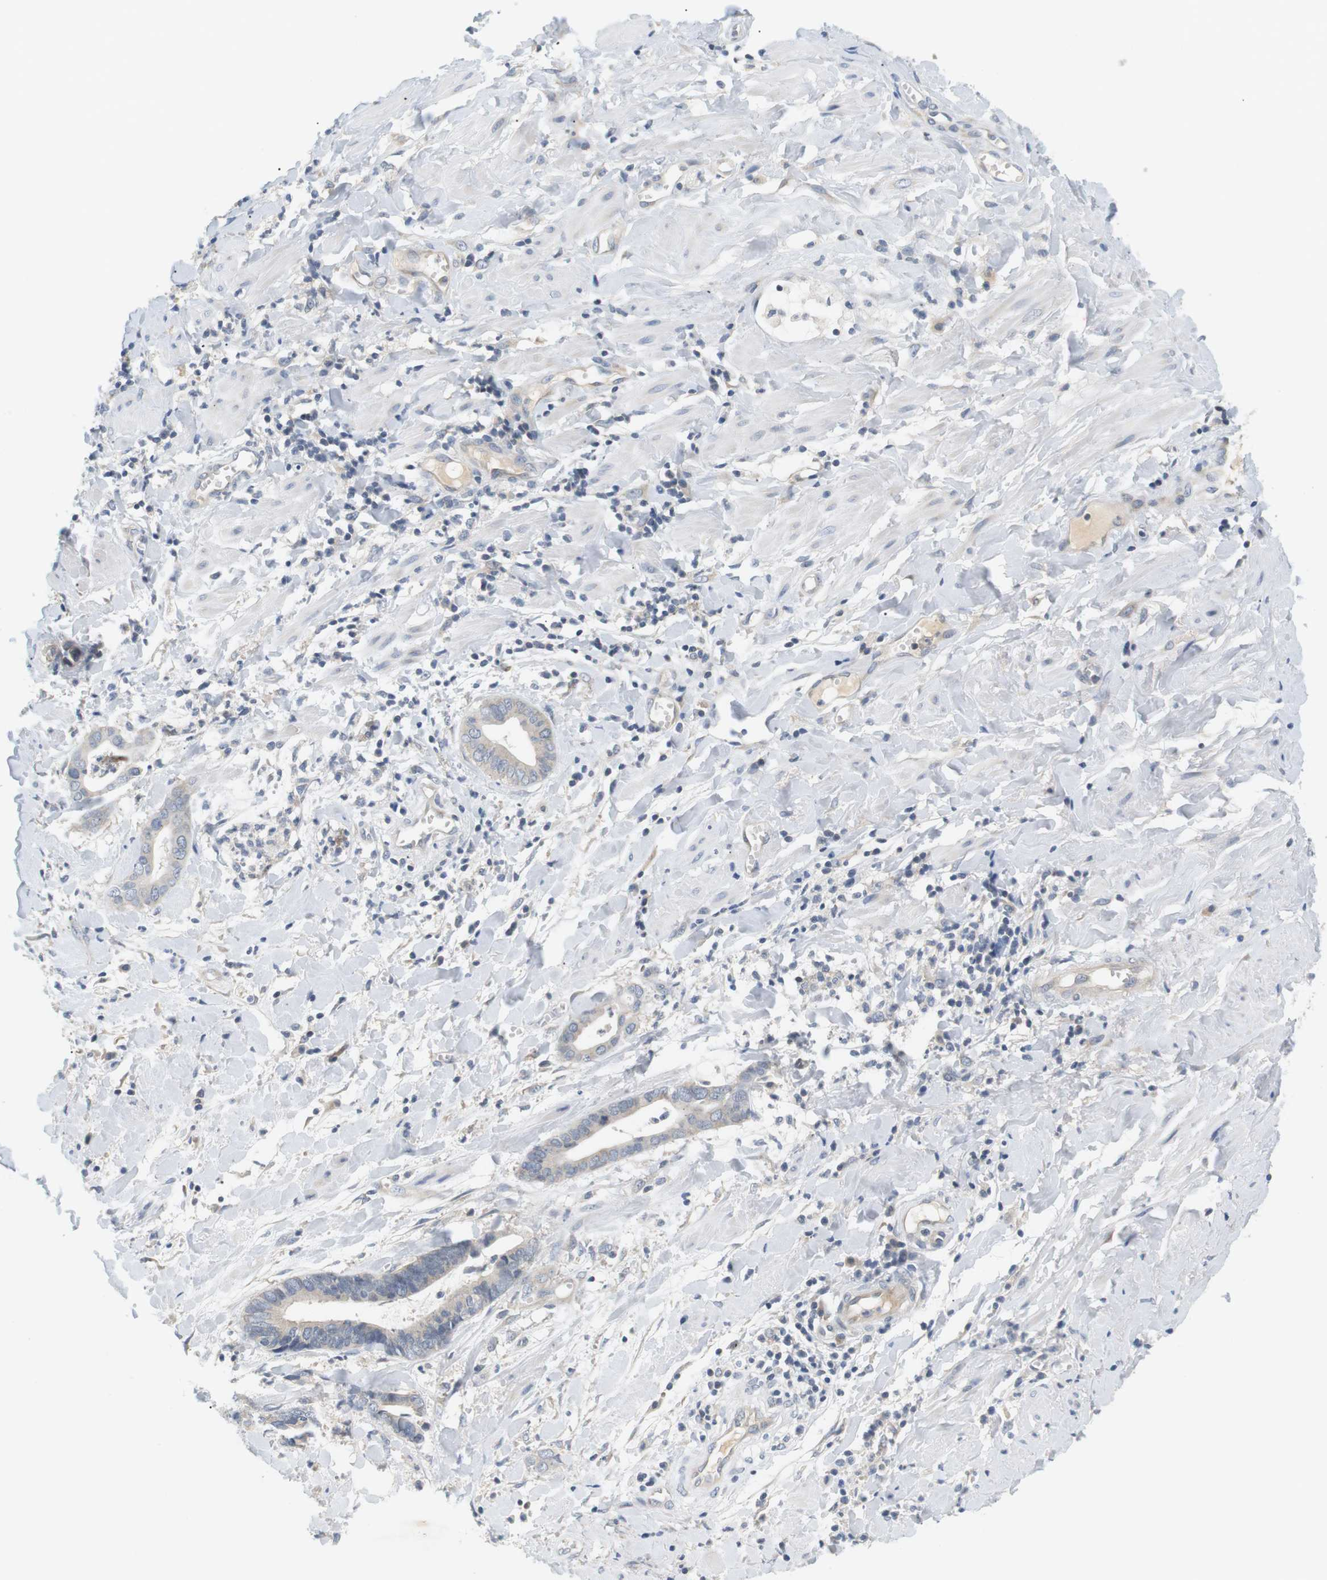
{"staining": {"intensity": "negative", "quantity": "none", "location": "none"}, "tissue": "cervical cancer", "cell_type": "Tumor cells", "image_type": "cancer", "snomed": [{"axis": "morphology", "description": "Adenocarcinoma, NOS"}, {"axis": "topography", "description": "Cervix"}], "caption": "Photomicrograph shows no protein staining in tumor cells of cervical cancer (adenocarcinoma) tissue.", "gene": "EVA1C", "patient": {"sex": "female", "age": 44}}